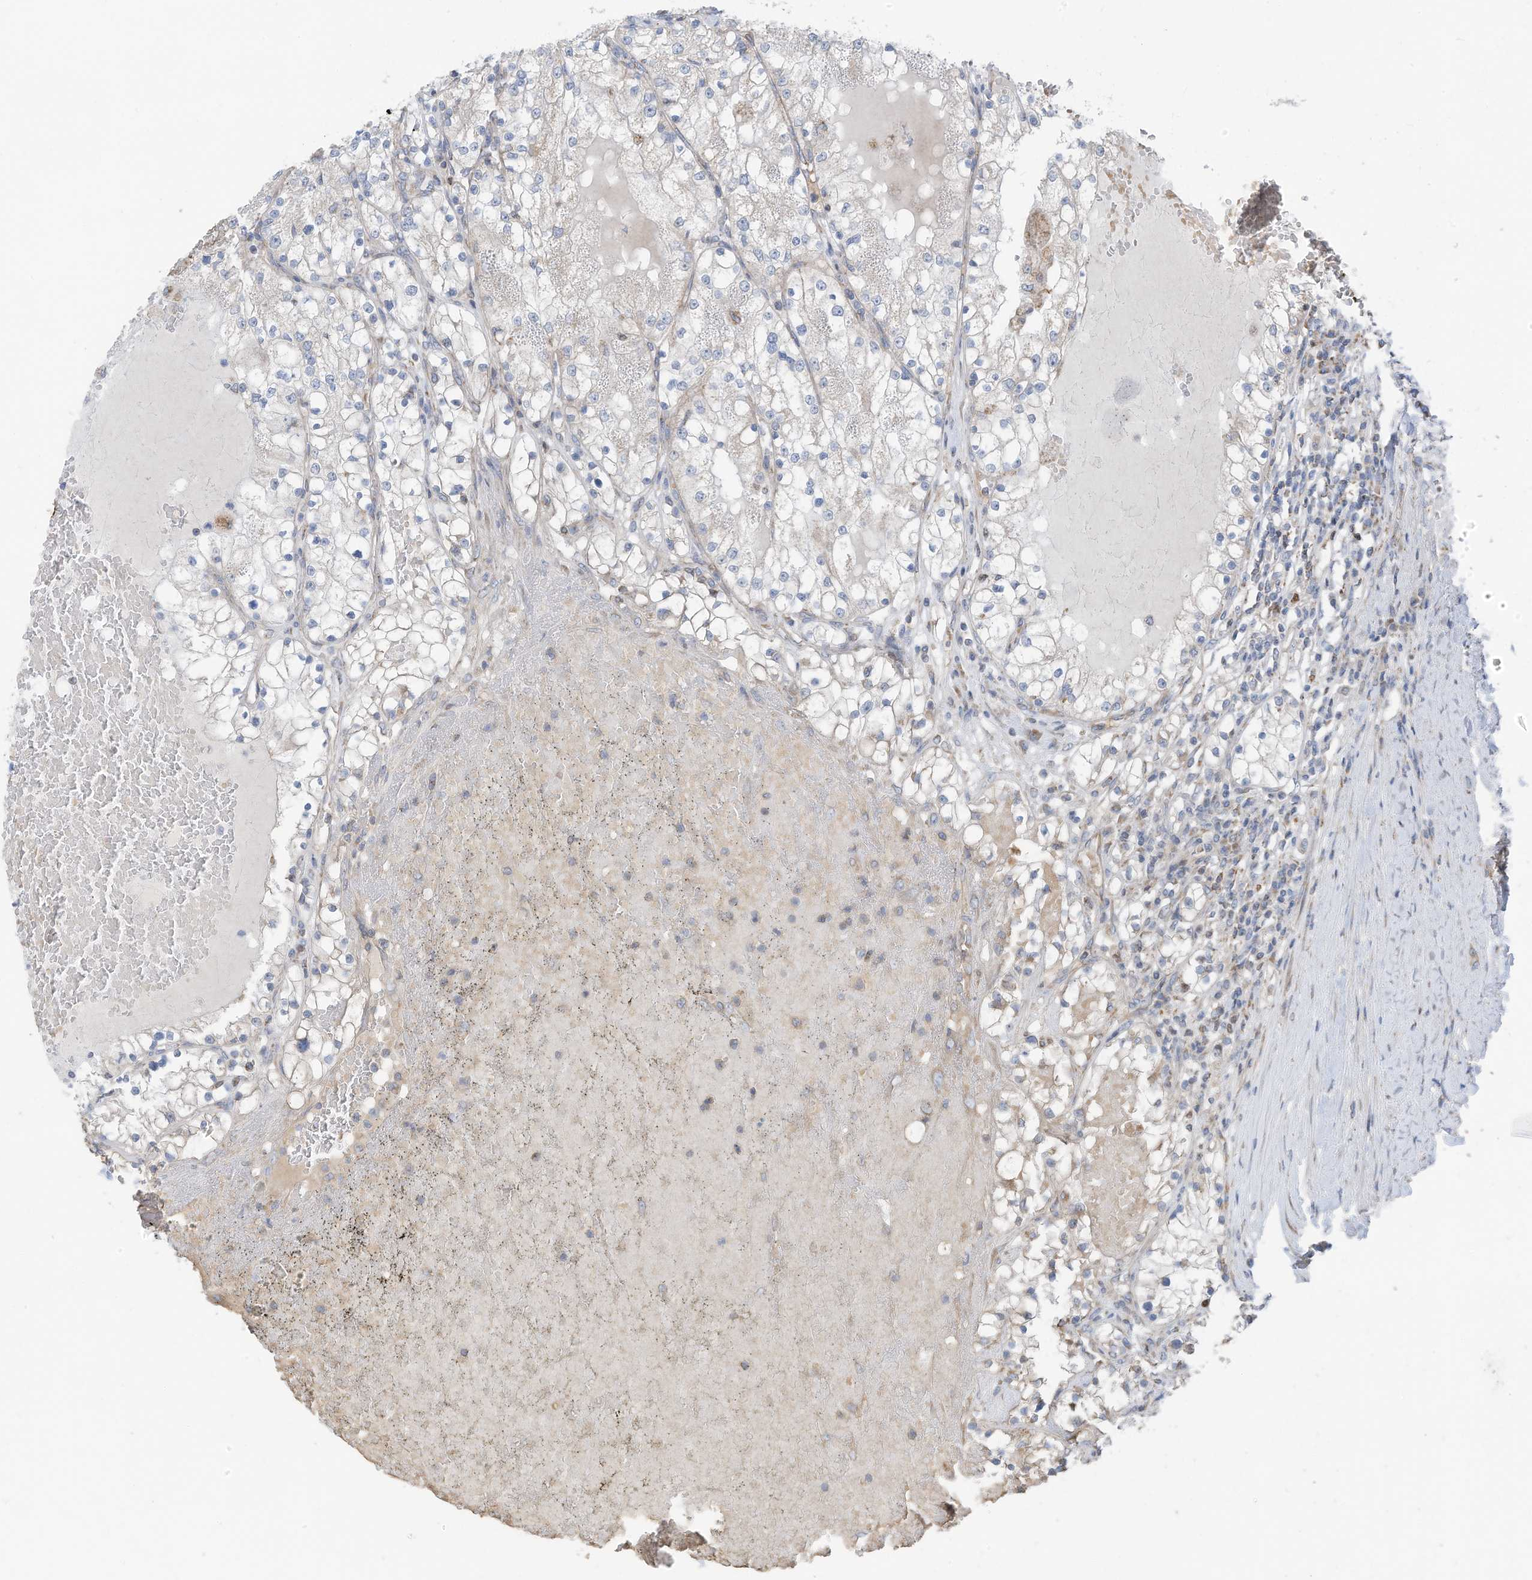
{"staining": {"intensity": "negative", "quantity": "none", "location": "none"}, "tissue": "renal cancer", "cell_type": "Tumor cells", "image_type": "cancer", "snomed": [{"axis": "morphology", "description": "Normal tissue, NOS"}, {"axis": "morphology", "description": "Adenocarcinoma, NOS"}, {"axis": "topography", "description": "Kidney"}], "caption": "High power microscopy photomicrograph of an immunohistochemistry (IHC) image of renal cancer (adenocarcinoma), revealing no significant positivity in tumor cells. (DAB (3,3'-diaminobenzidine) IHC with hematoxylin counter stain).", "gene": "EOMES", "patient": {"sex": "male", "age": 68}}